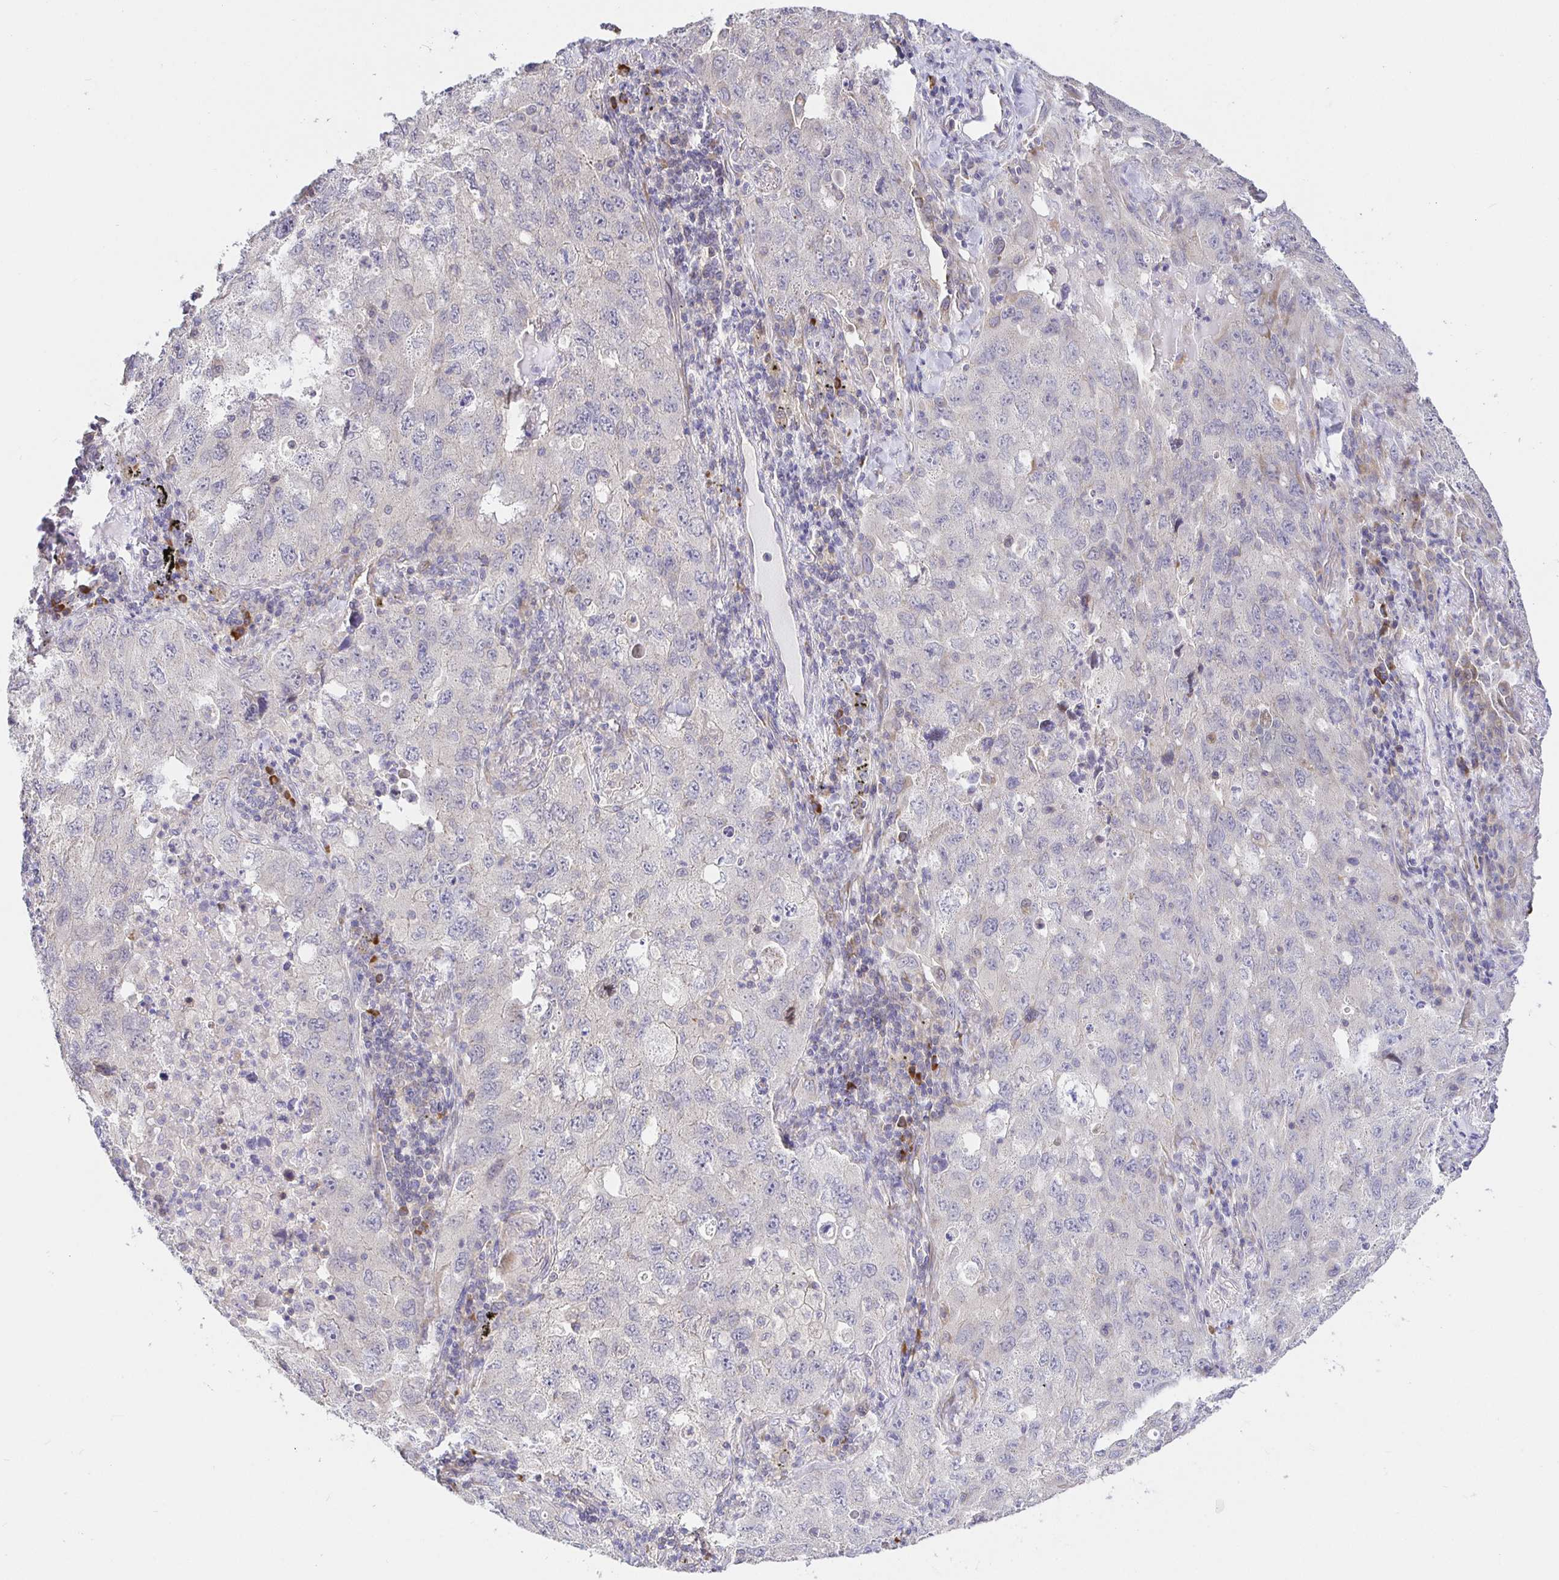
{"staining": {"intensity": "negative", "quantity": "none", "location": "none"}, "tissue": "lung cancer", "cell_type": "Tumor cells", "image_type": "cancer", "snomed": [{"axis": "morphology", "description": "Adenocarcinoma, NOS"}, {"axis": "topography", "description": "Lung"}], "caption": "An IHC photomicrograph of lung adenocarcinoma is shown. There is no staining in tumor cells of lung adenocarcinoma.", "gene": "ZDHHC11", "patient": {"sex": "female", "age": 57}}